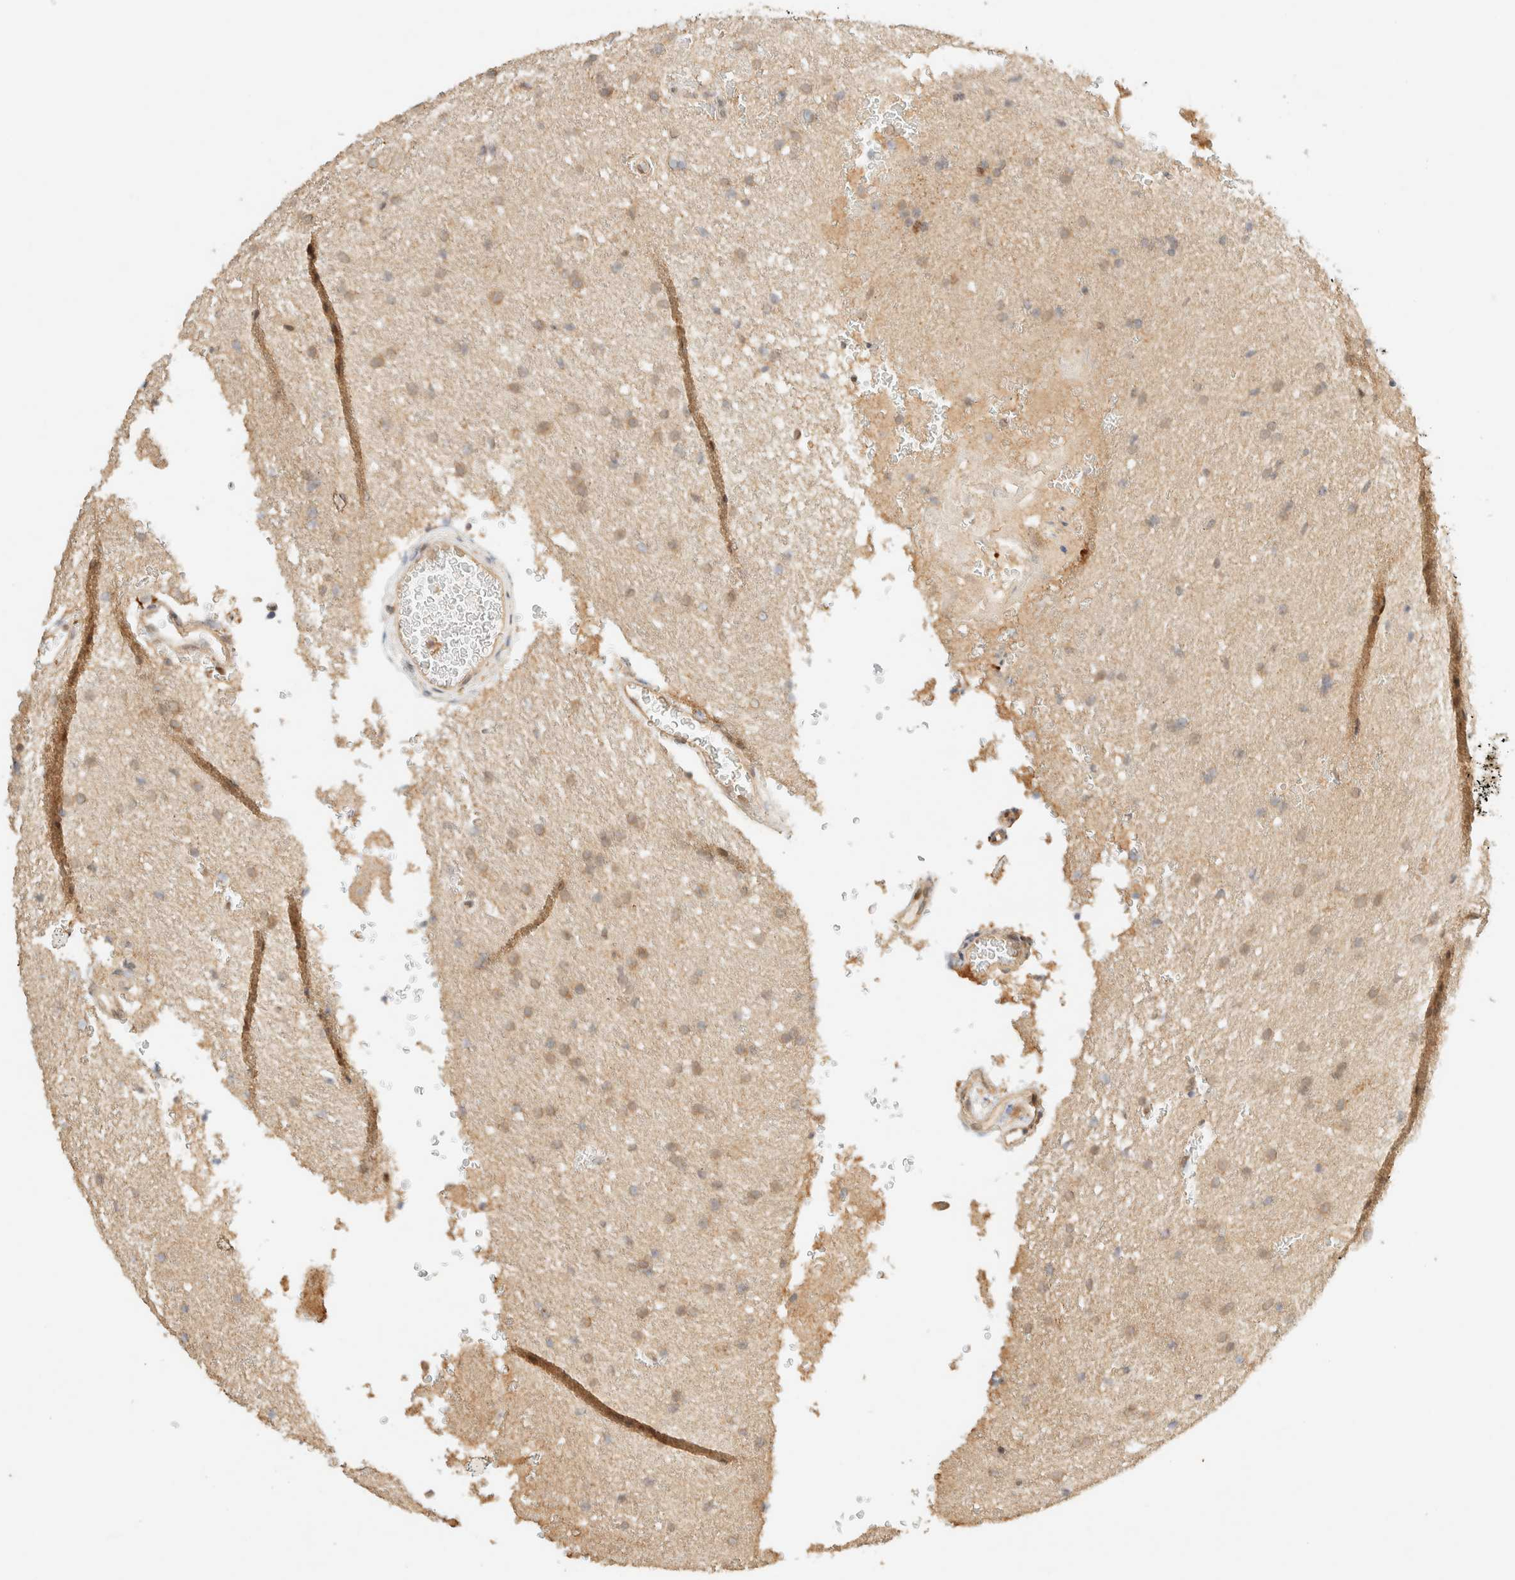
{"staining": {"intensity": "weak", "quantity": "25%-75%", "location": "cytoplasmic/membranous"}, "tissue": "glioma", "cell_type": "Tumor cells", "image_type": "cancer", "snomed": [{"axis": "morphology", "description": "Glioma, malignant, Low grade"}, {"axis": "topography", "description": "Brain"}], "caption": "This image demonstrates malignant glioma (low-grade) stained with IHC to label a protein in brown. The cytoplasmic/membranous of tumor cells show weak positivity for the protein. Nuclei are counter-stained blue.", "gene": "ZBTB34", "patient": {"sex": "female", "age": 37}}